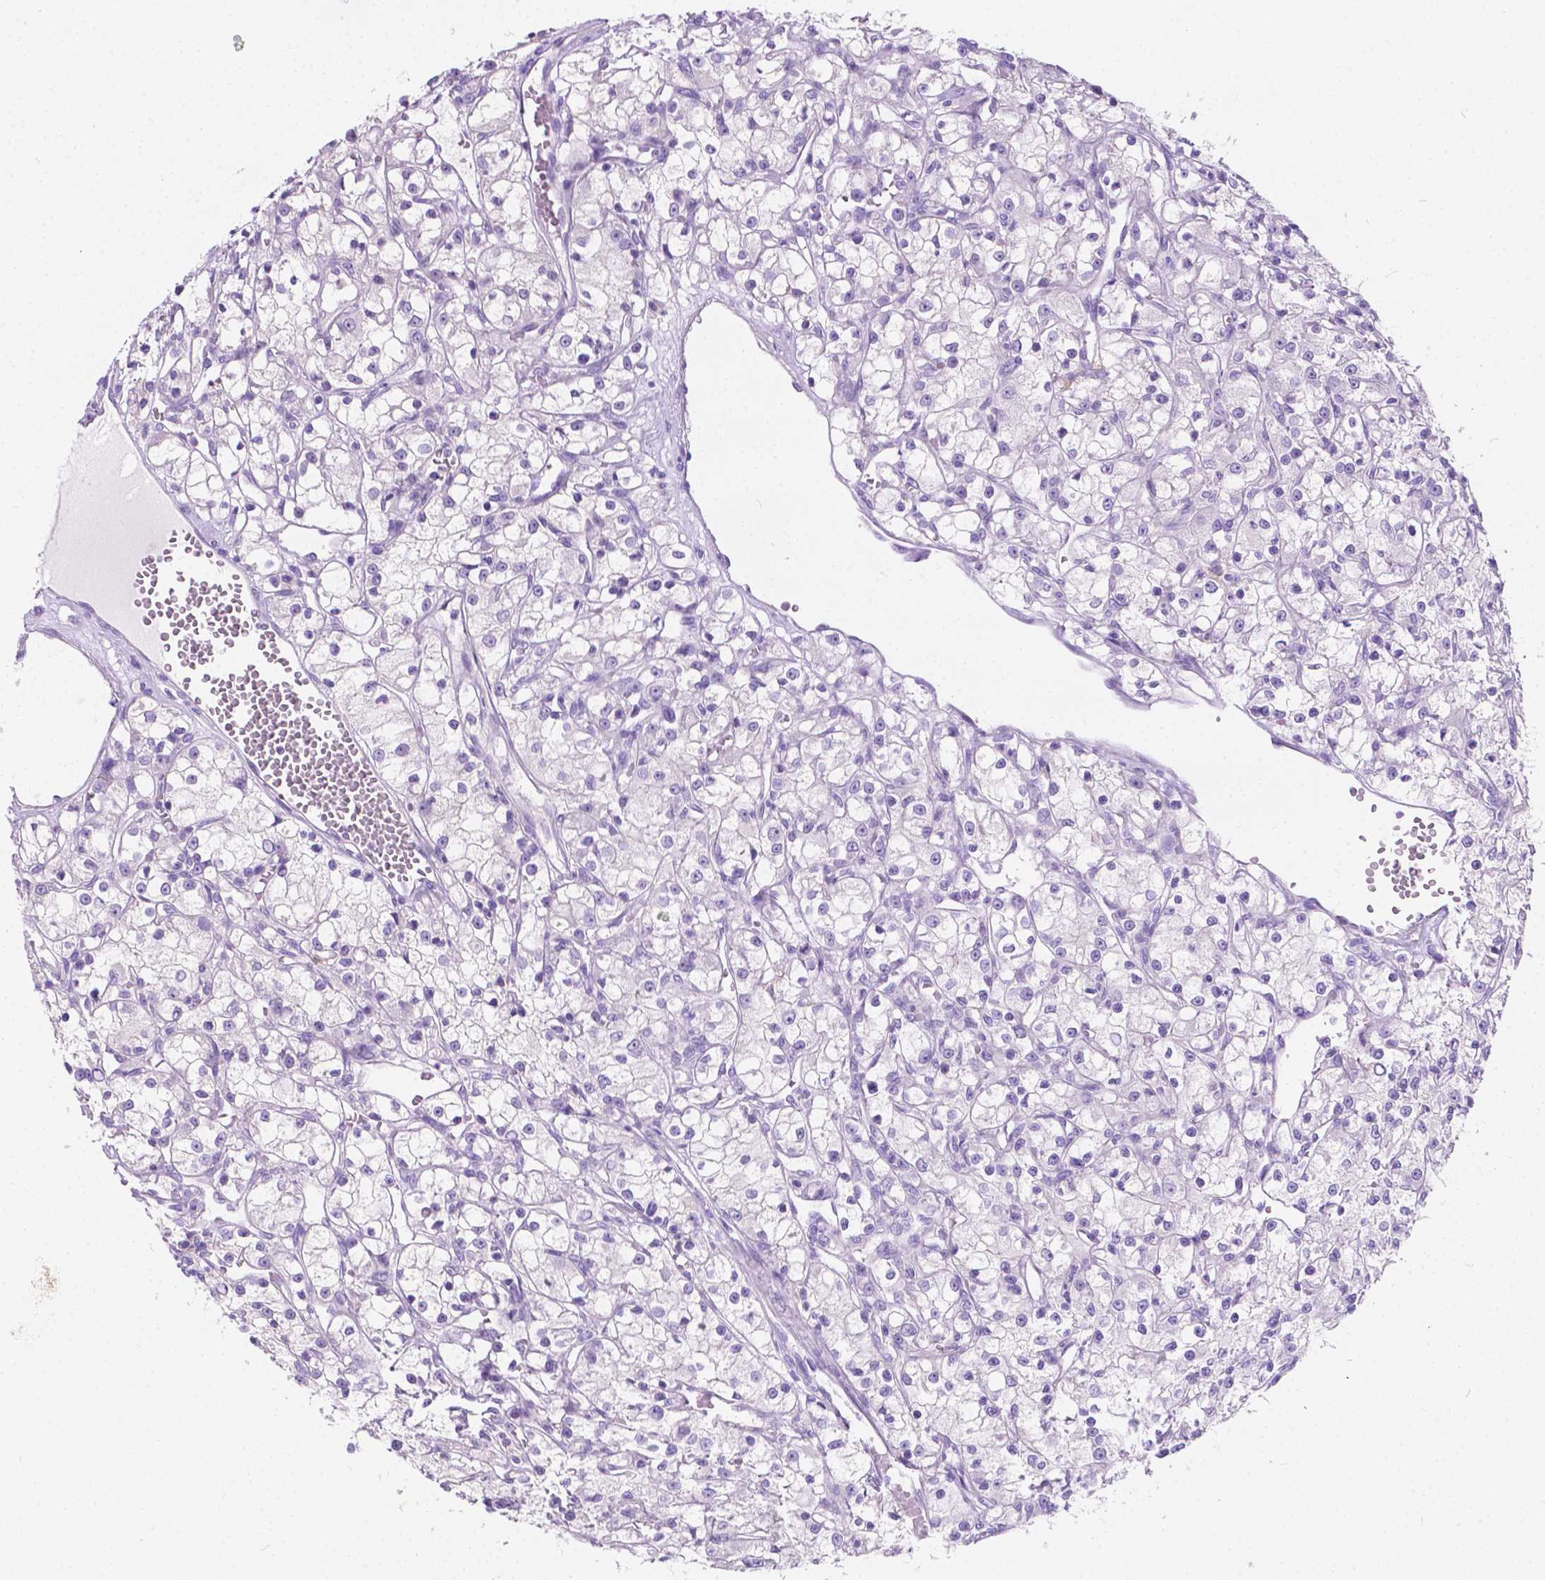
{"staining": {"intensity": "negative", "quantity": "none", "location": "none"}, "tissue": "renal cancer", "cell_type": "Tumor cells", "image_type": "cancer", "snomed": [{"axis": "morphology", "description": "Adenocarcinoma, NOS"}, {"axis": "topography", "description": "Kidney"}], "caption": "Renal cancer stained for a protein using immunohistochemistry (IHC) reveals no expression tumor cells.", "gene": "GNAO1", "patient": {"sex": "female", "age": 59}}